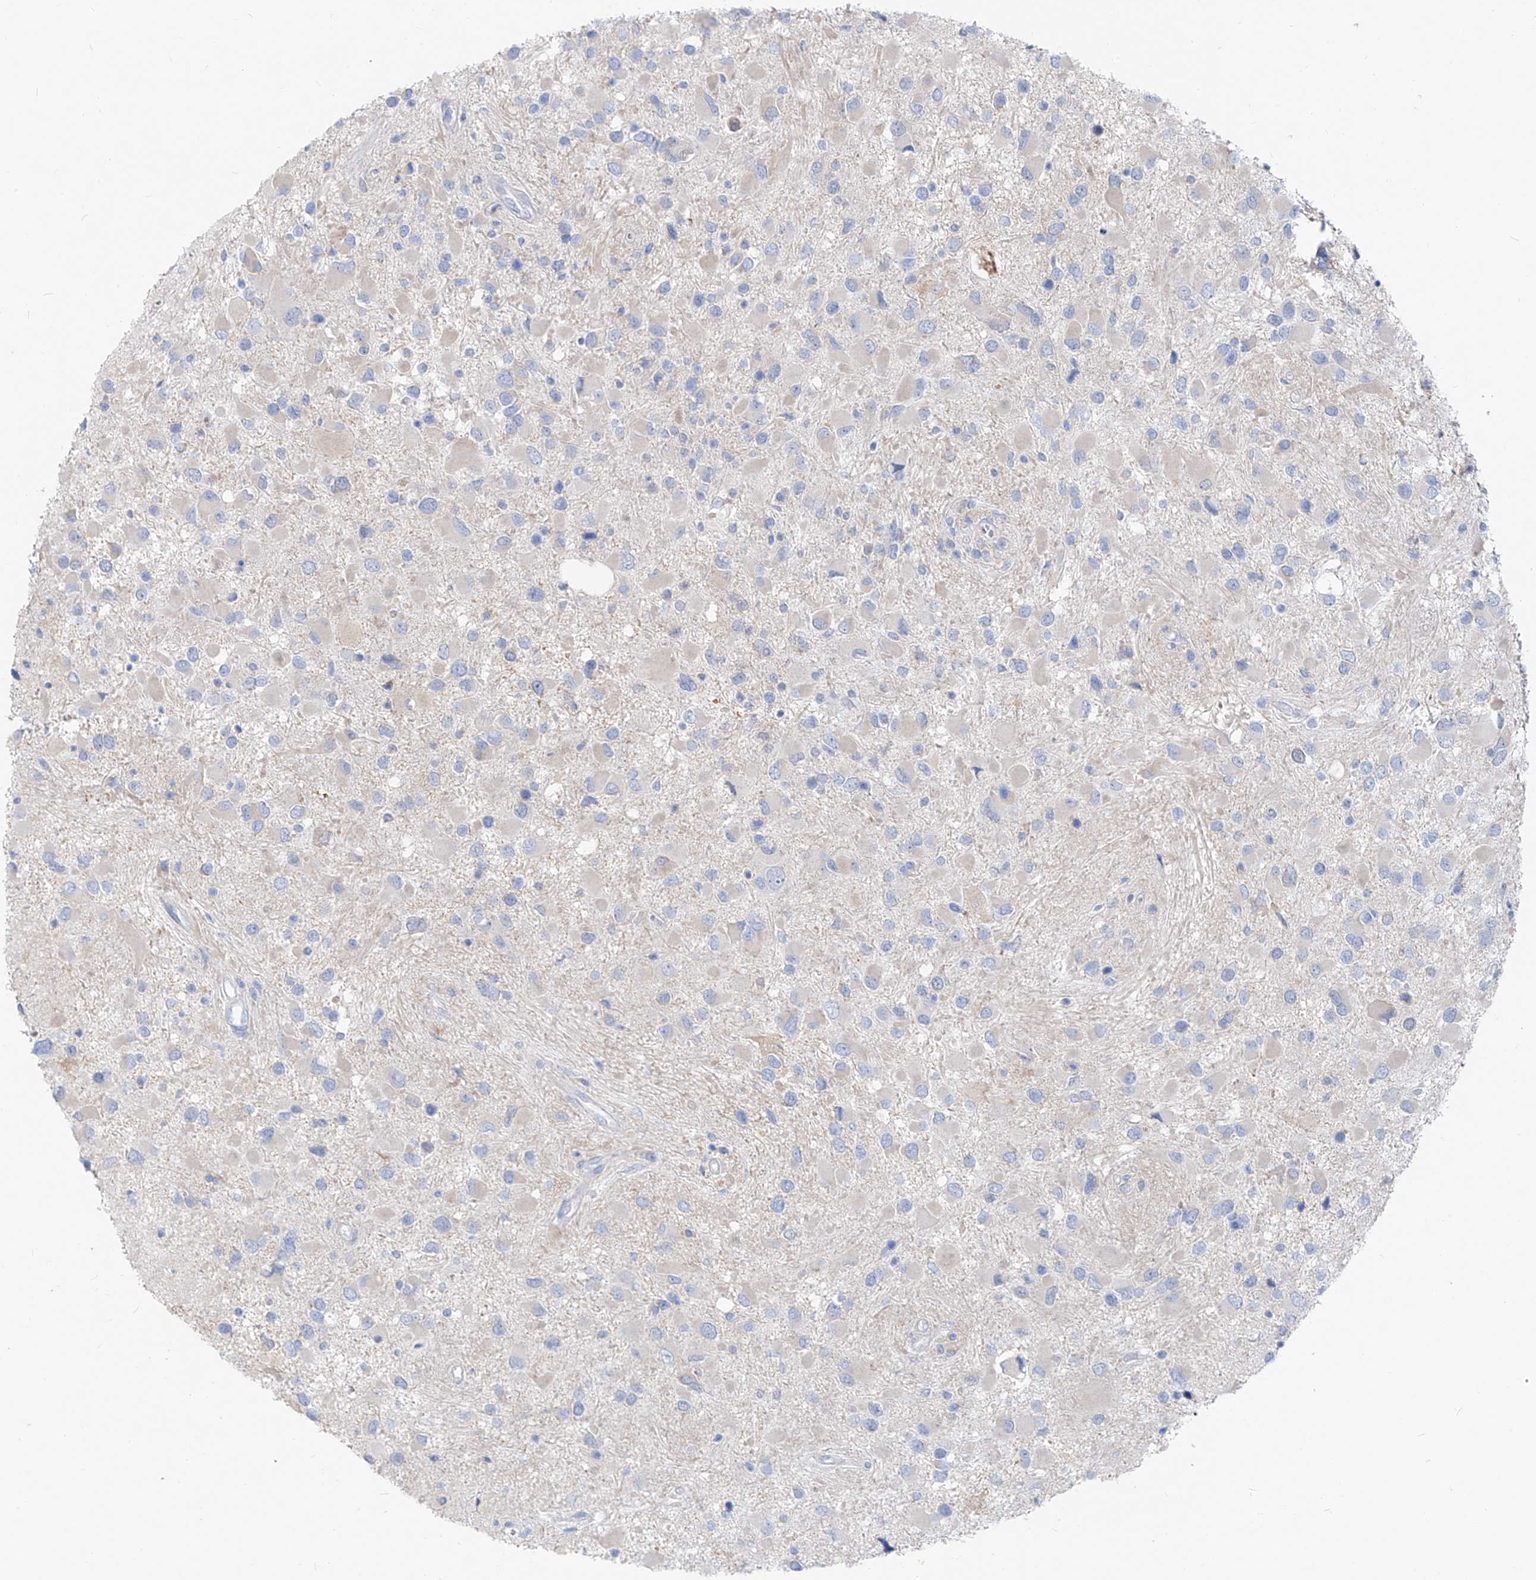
{"staining": {"intensity": "negative", "quantity": "none", "location": "none"}, "tissue": "glioma", "cell_type": "Tumor cells", "image_type": "cancer", "snomed": [{"axis": "morphology", "description": "Glioma, malignant, High grade"}, {"axis": "topography", "description": "Brain"}], "caption": "Immunohistochemistry (IHC) of malignant high-grade glioma reveals no staining in tumor cells.", "gene": "UFL1", "patient": {"sex": "male", "age": 53}}